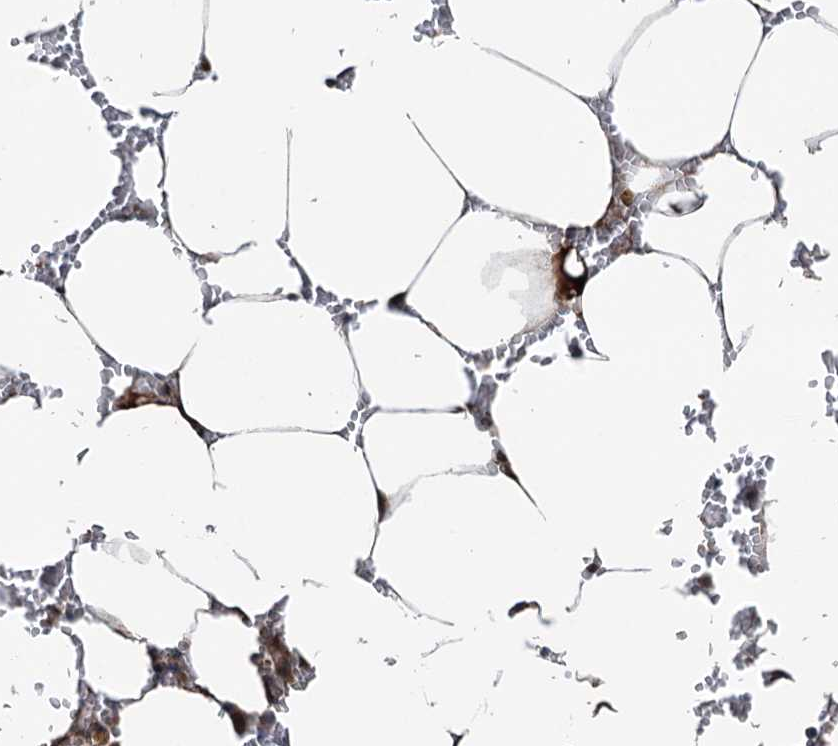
{"staining": {"intensity": "strong", "quantity": "<25%", "location": "cytoplasmic/membranous"}, "tissue": "bone marrow", "cell_type": "Hematopoietic cells", "image_type": "normal", "snomed": [{"axis": "morphology", "description": "Normal tissue, NOS"}, {"axis": "topography", "description": "Bone marrow"}], "caption": "Hematopoietic cells display medium levels of strong cytoplasmic/membranous staining in approximately <25% of cells in unremarkable bone marrow.", "gene": "TEDC1", "patient": {"sex": "male", "age": 70}}